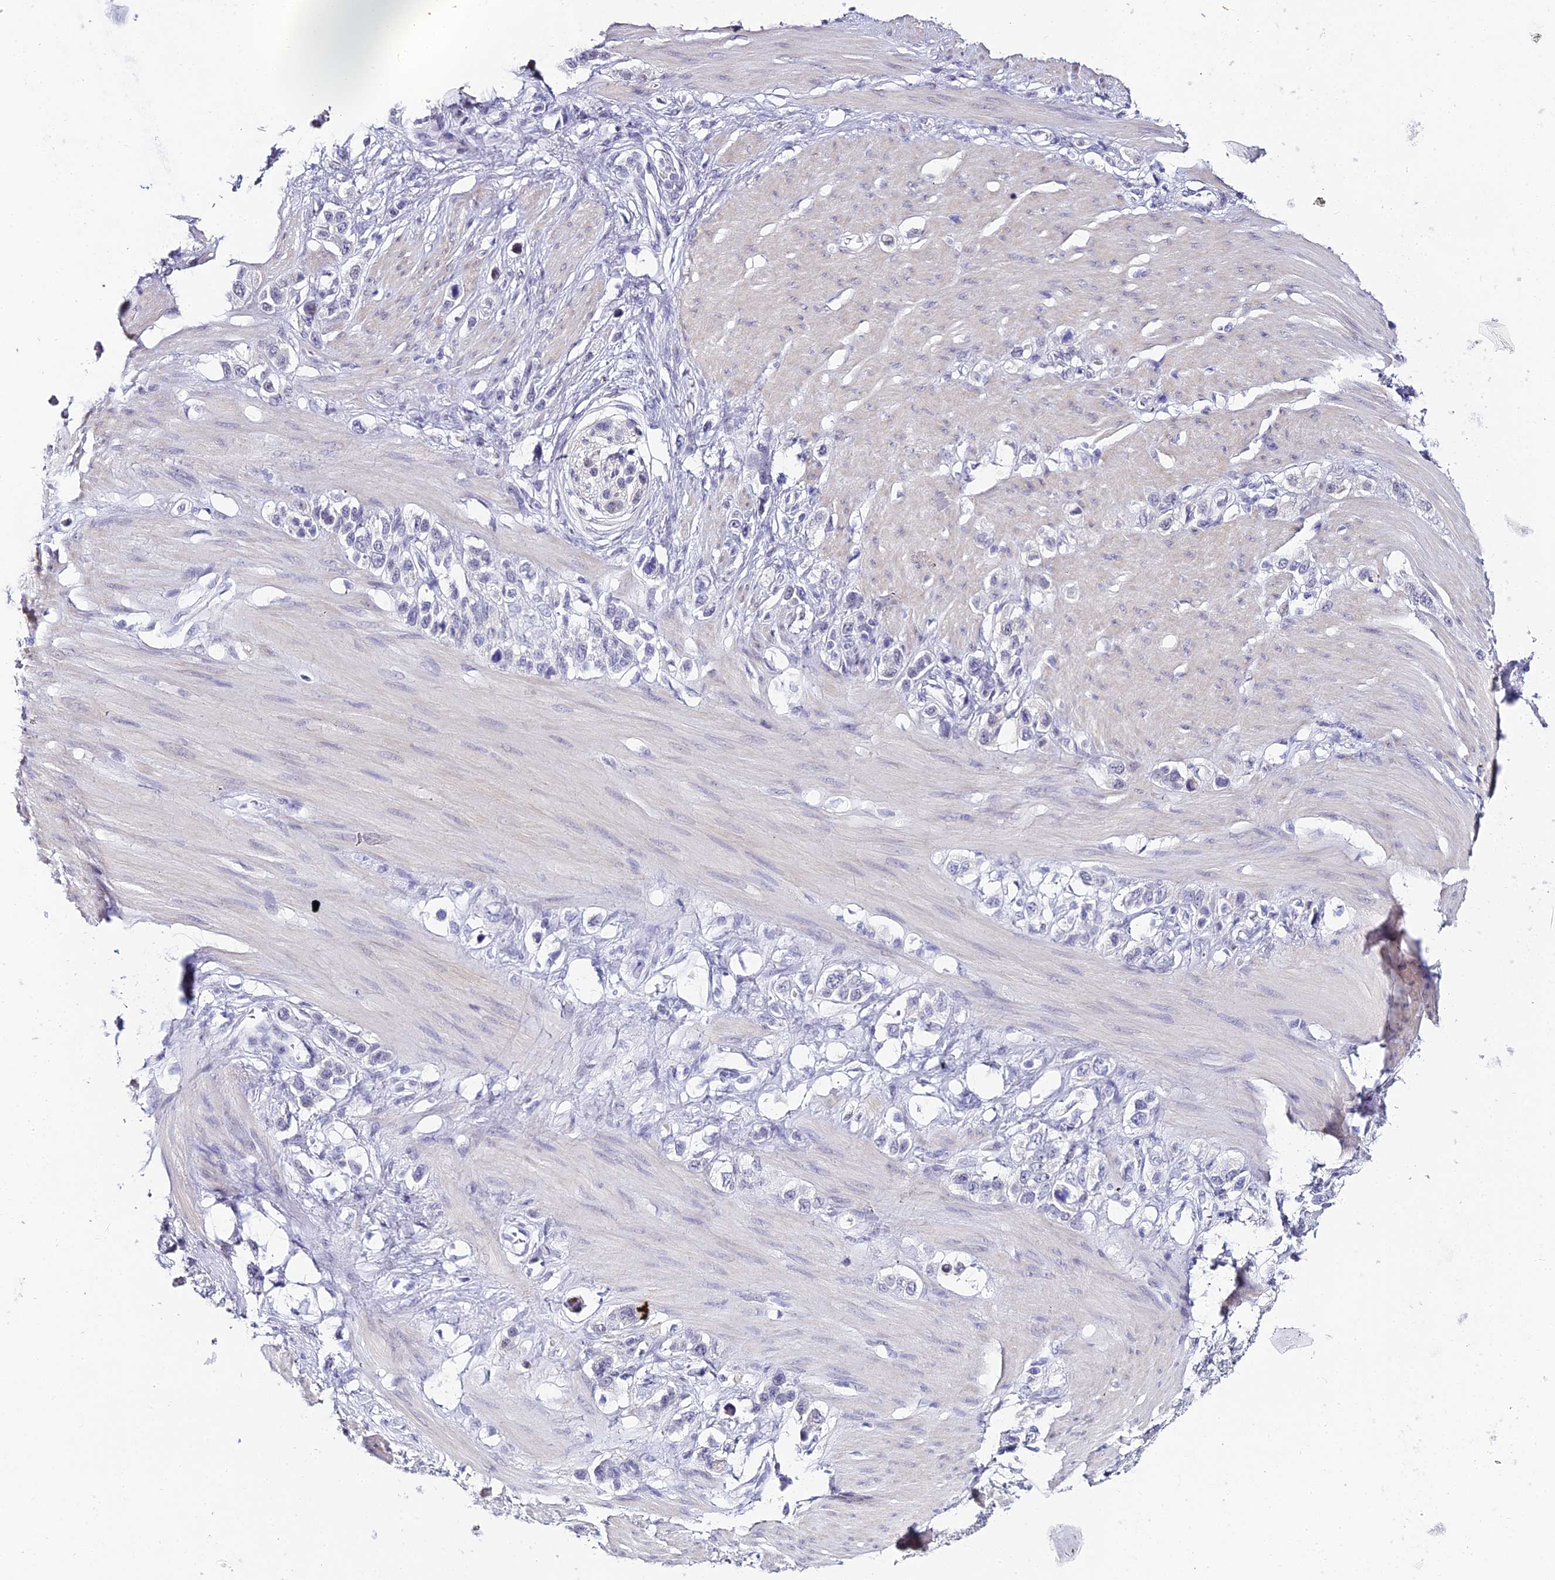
{"staining": {"intensity": "negative", "quantity": "none", "location": "none"}, "tissue": "stomach cancer", "cell_type": "Tumor cells", "image_type": "cancer", "snomed": [{"axis": "morphology", "description": "Adenocarcinoma, NOS"}, {"axis": "morphology", "description": "Adenocarcinoma, High grade"}, {"axis": "topography", "description": "Stomach, upper"}, {"axis": "topography", "description": "Stomach, lower"}], "caption": "This is an IHC micrograph of stomach cancer. There is no expression in tumor cells.", "gene": "ABHD14A-ACY1", "patient": {"sex": "female", "age": 65}}